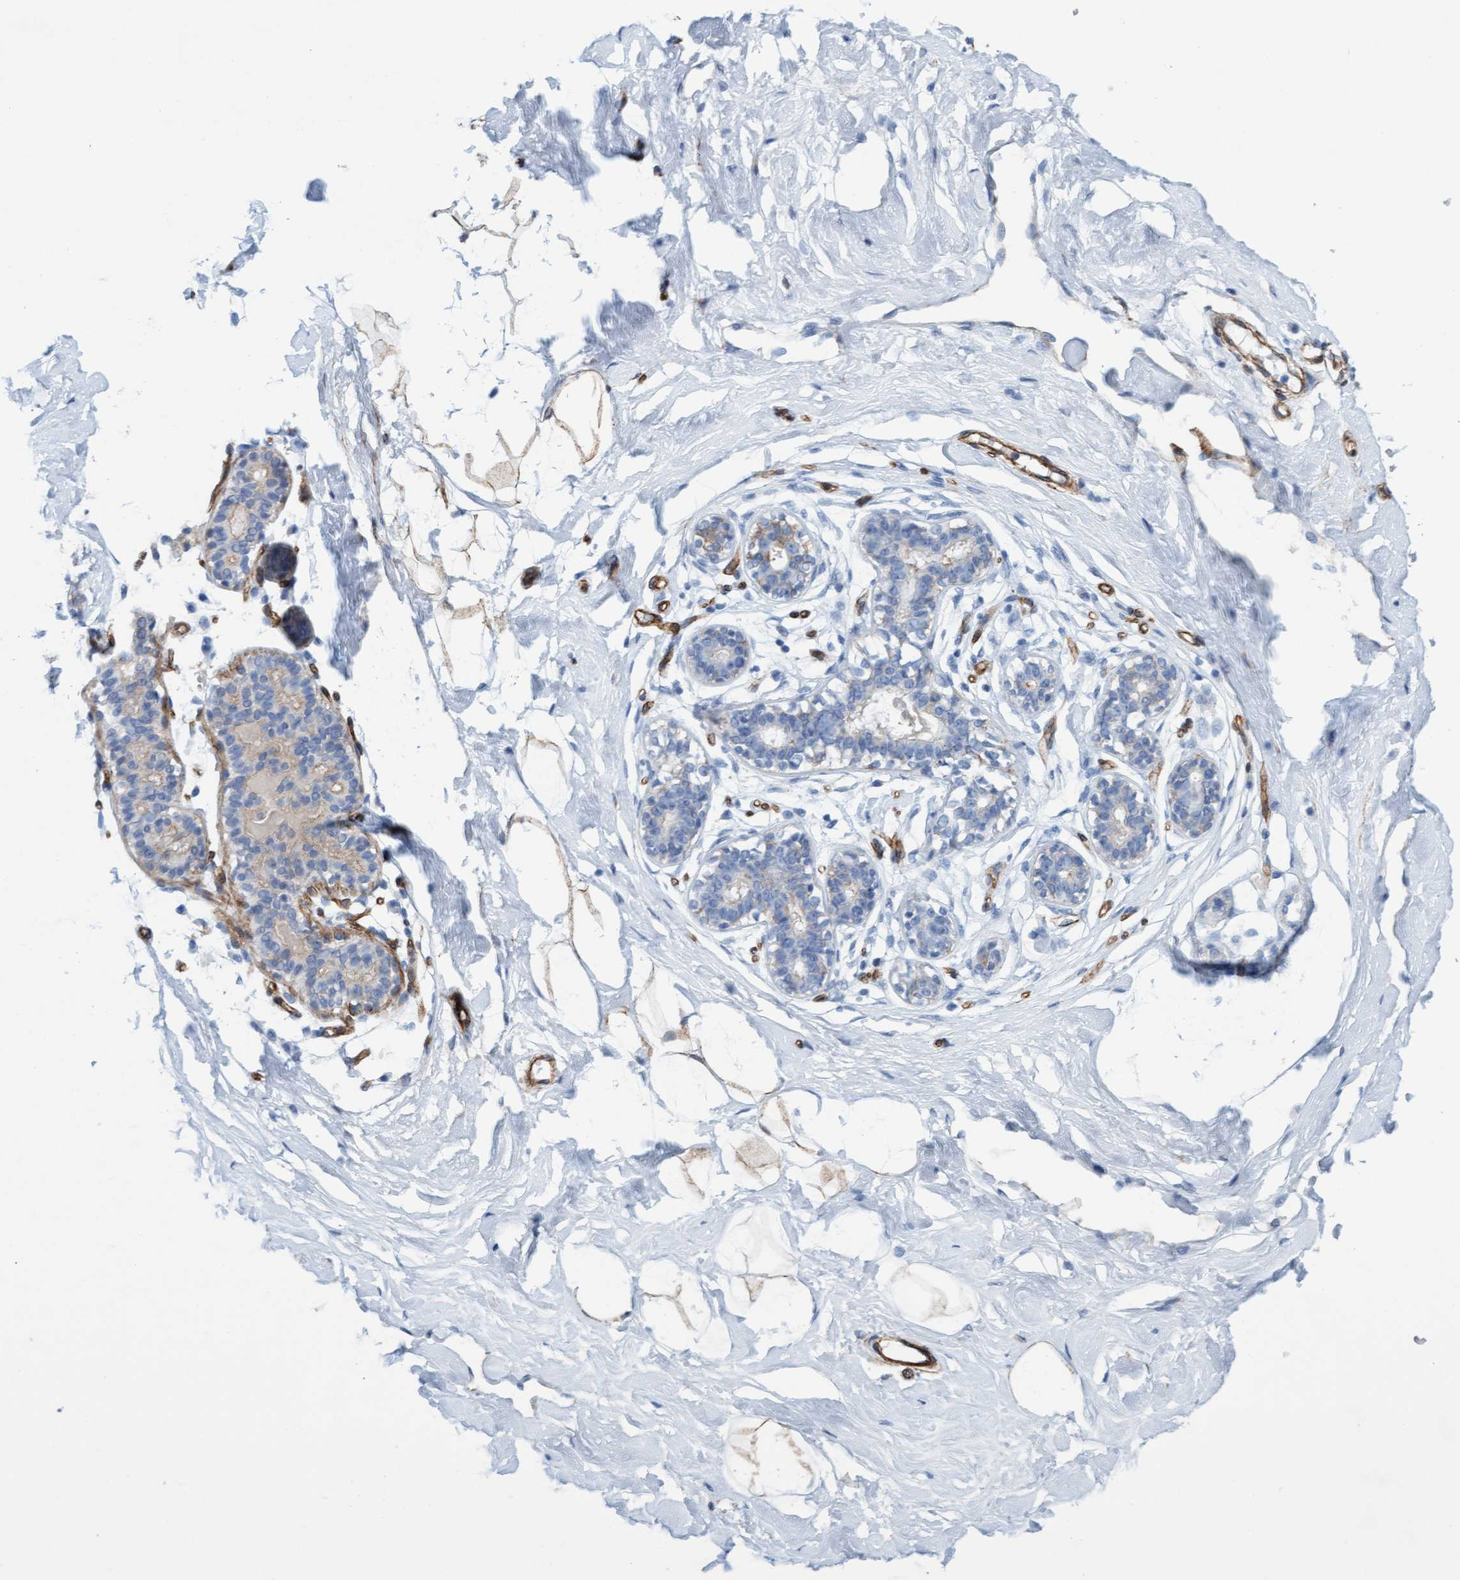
{"staining": {"intensity": "weak", "quantity": ">75%", "location": "cytoplasmic/membranous"}, "tissue": "breast", "cell_type": "Adipocytes", "image_type": "normal", "snomed": [{"axis": "morphology", "description": "Normal tissue, NOS"}, {"axis": "topography", "description": "Breast"}], "caption": "Immunohistochemical staining of normal breast shows low levels of weak cytoplasmic/membranous expression in approximately >75% of adipocytes.", "gene": "MTFR1", "patient": {"sex": "female", "age": 23}}